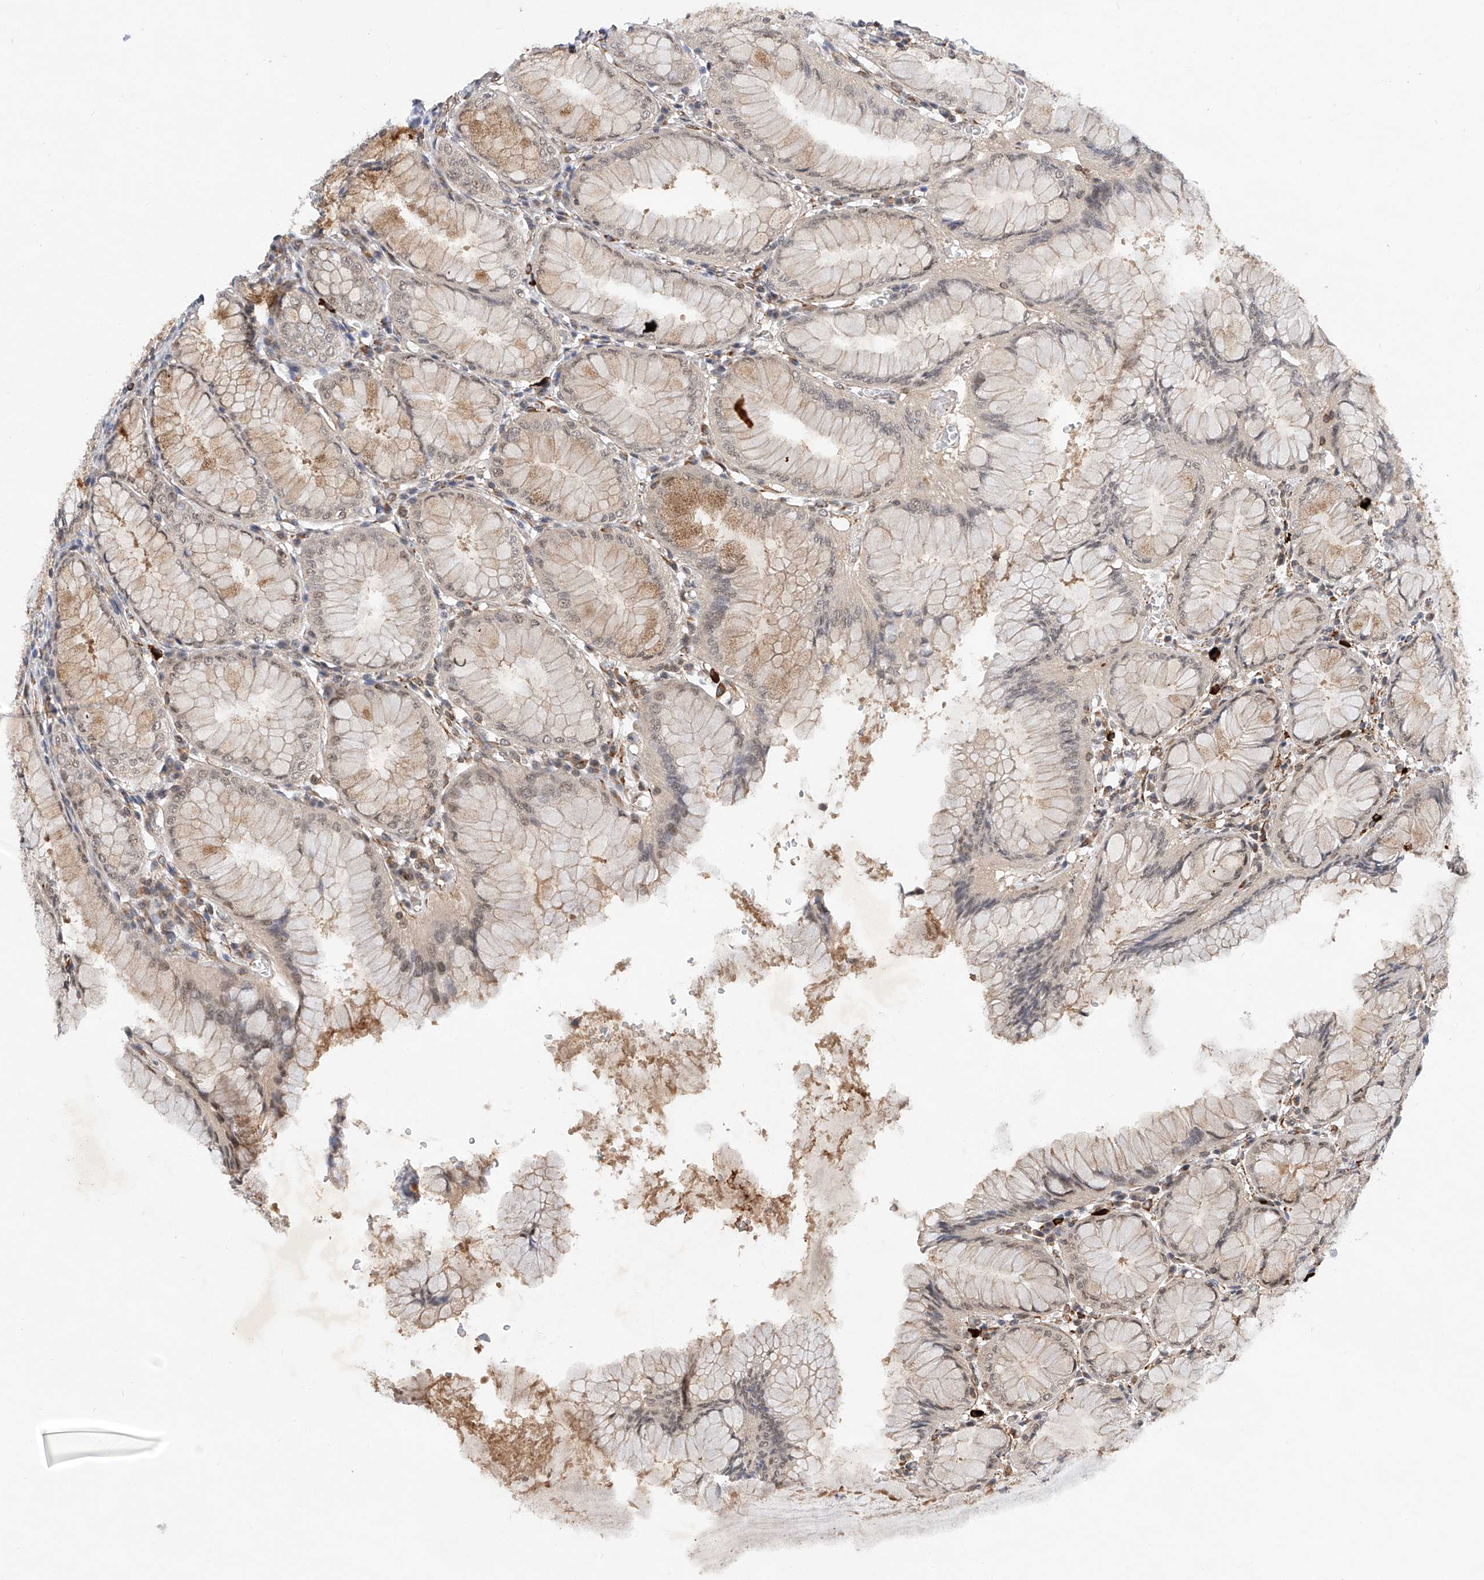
{"staining": {"intensity": "moderate", "quantity": "25%-75%", "location": "cytoplasmic/membranous,nuclear"}, "tissue": "stomach", "cell_type": "Glandular cells", "image_type": "normal", "snomed": [{"axis": "morphology", "description": "Normal tissue, NOS"}, {"axis": "topography", "description": "Stomach, lower"}], "caption": "Protein staining of normal stomach displays moderate cytoplasmic/membranous,nuclear positivity in approximately 25%-75% of glandular cells. (brown staining indicates protein expression, while blue staining denotes nuclei).", "gene": "AMD1", "patient": {"sex": "female", "age": 56}}